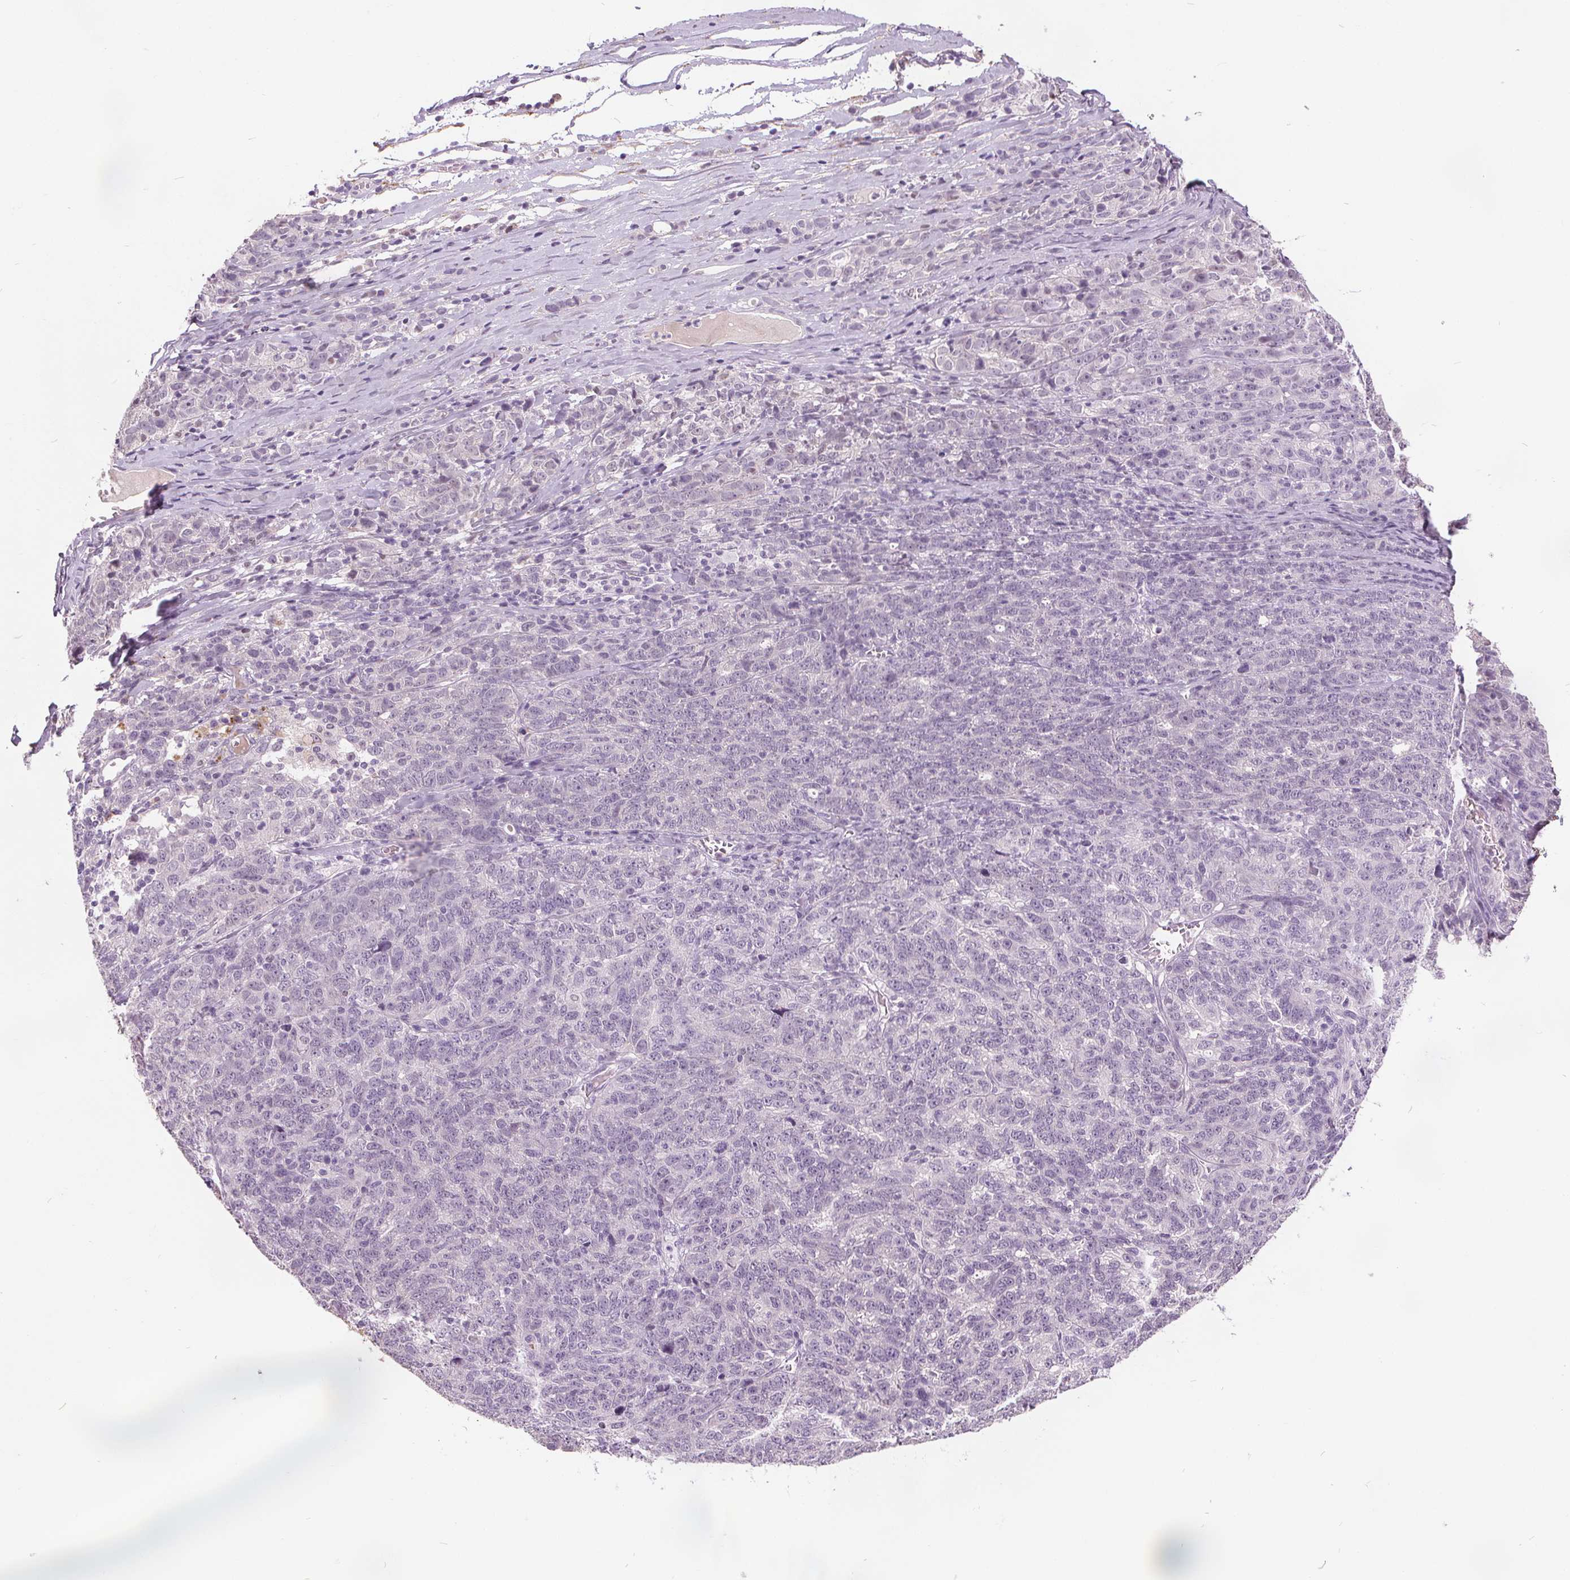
{"staining": {"intensity": "negative", "quantity": "none", "location": "none"}, "tissue": "ovarian cancer", "cell_type": "Tumor cells", "image_type": "cancer", "snomed": [{"axis": "morphology", "description": "Cystadenocarcinoma, serous, NOS"}, {"axis": "topography", "description": "Ovary"}], "caption": "Immunohistochemistry (IHC) photomicrograph of neoplastic tissue: ovarian cancer (serous cystadenocarcinoma) stained with DAB (3,3'-diaminobenzidine) reveals no significant protein staining in tumor cells.", "gene": "ACOX2", "patient": {"sex": "female", "age": 71}}